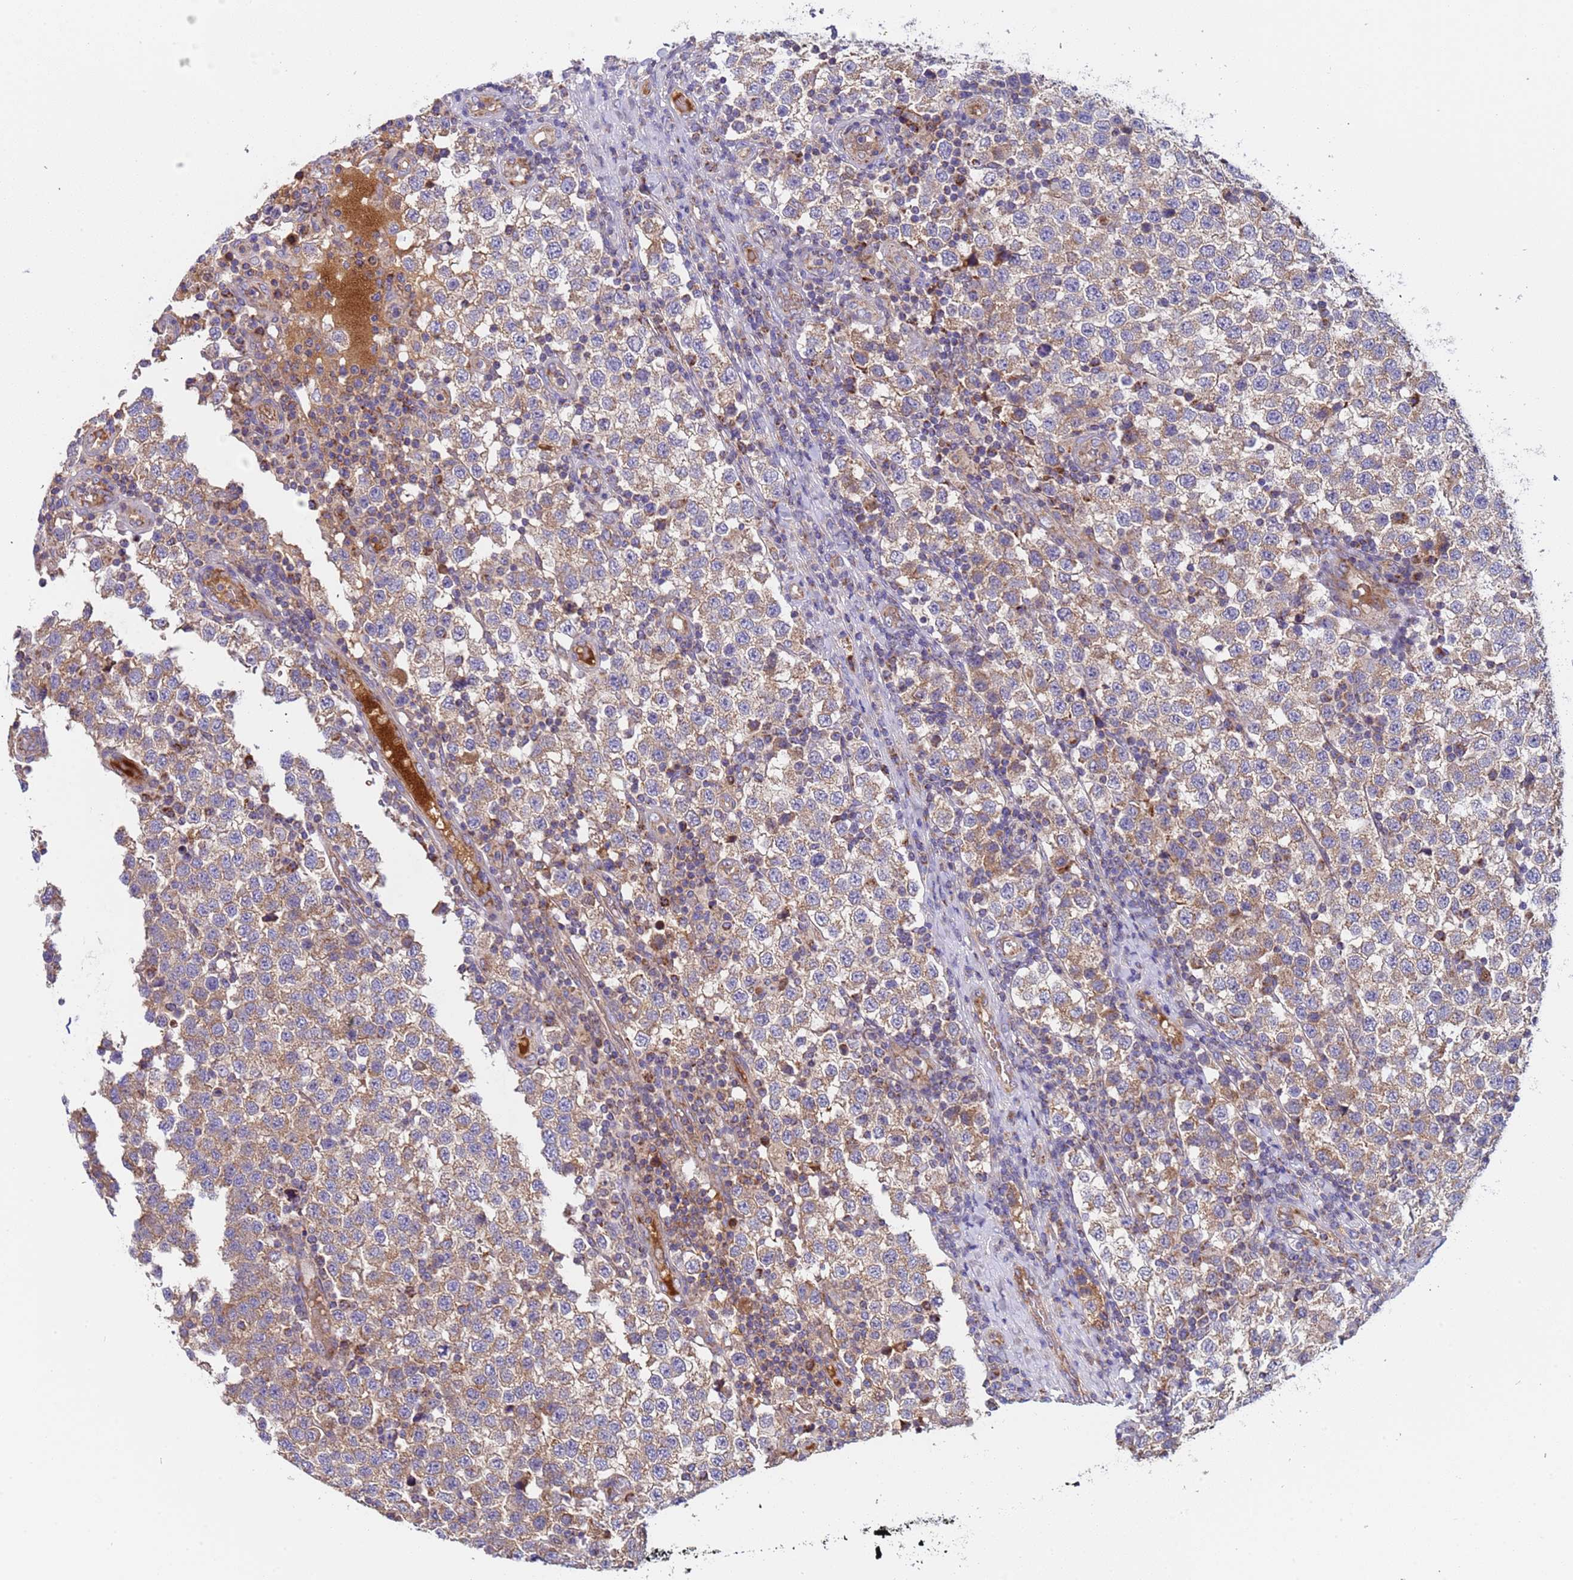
{"staining": {"intensity": "moderate", "quantity": ">75%", "location": "cytoplasmic/membranous"}, "tissue": "testis cancer", "cell_type": "Tumor cells", "image_type": "cancer", "snomed": [{"axis": "morphology", "description": "Seminoma, NOS"}, {"axis": "topography", "description": "Testis"}], "caption": "A brown stain labels moderate cytoplasmic/membranous expression of a protein in human testis cancer tumor cells.", "gene": "TMEM126A", "patient": {"sex": "male", "age": 34}}